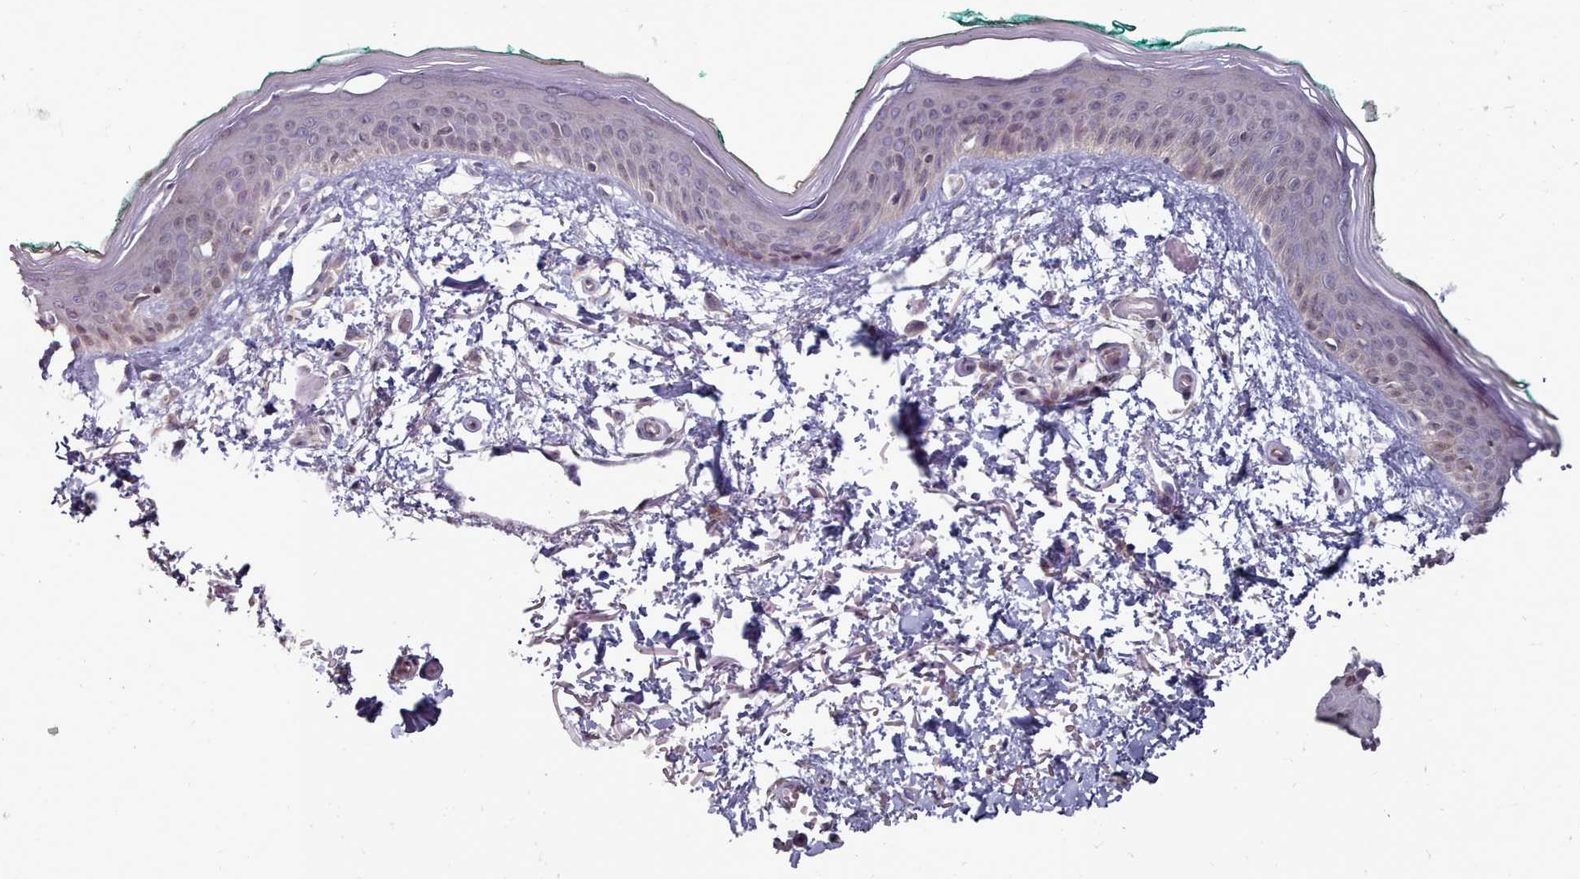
{"staining": {"intensity": "weak", "quantity": ">75%", "location": "cytoplasmic/membranous"}, "tissue": "skin", "cell_type": "Fibroblasts", "image_type": "normal", "snomed": [{"axis": "morphology", "description": "Normal tissue, NOS"}, {"axis": "morphology", "description": "Malignant melanoma, NOS"}, {"axis": "topography", "description": "Skin"}], "caption": "Immunohistochemistry staining of unremarkable skin, which shows low levels of weak cytoplasmic/membranous positivity in approximately >75% of fibroblasts indicating weak cytoplasmic/membranous protein expression. The staining was performed using DAB (3,3'-diaminobenzidine) (brown) for protein detection and nuclei were counterstained in hematoxylin (blue).", "gene": "ACKR3", "patient": {"sex": "male", "age": 62}}